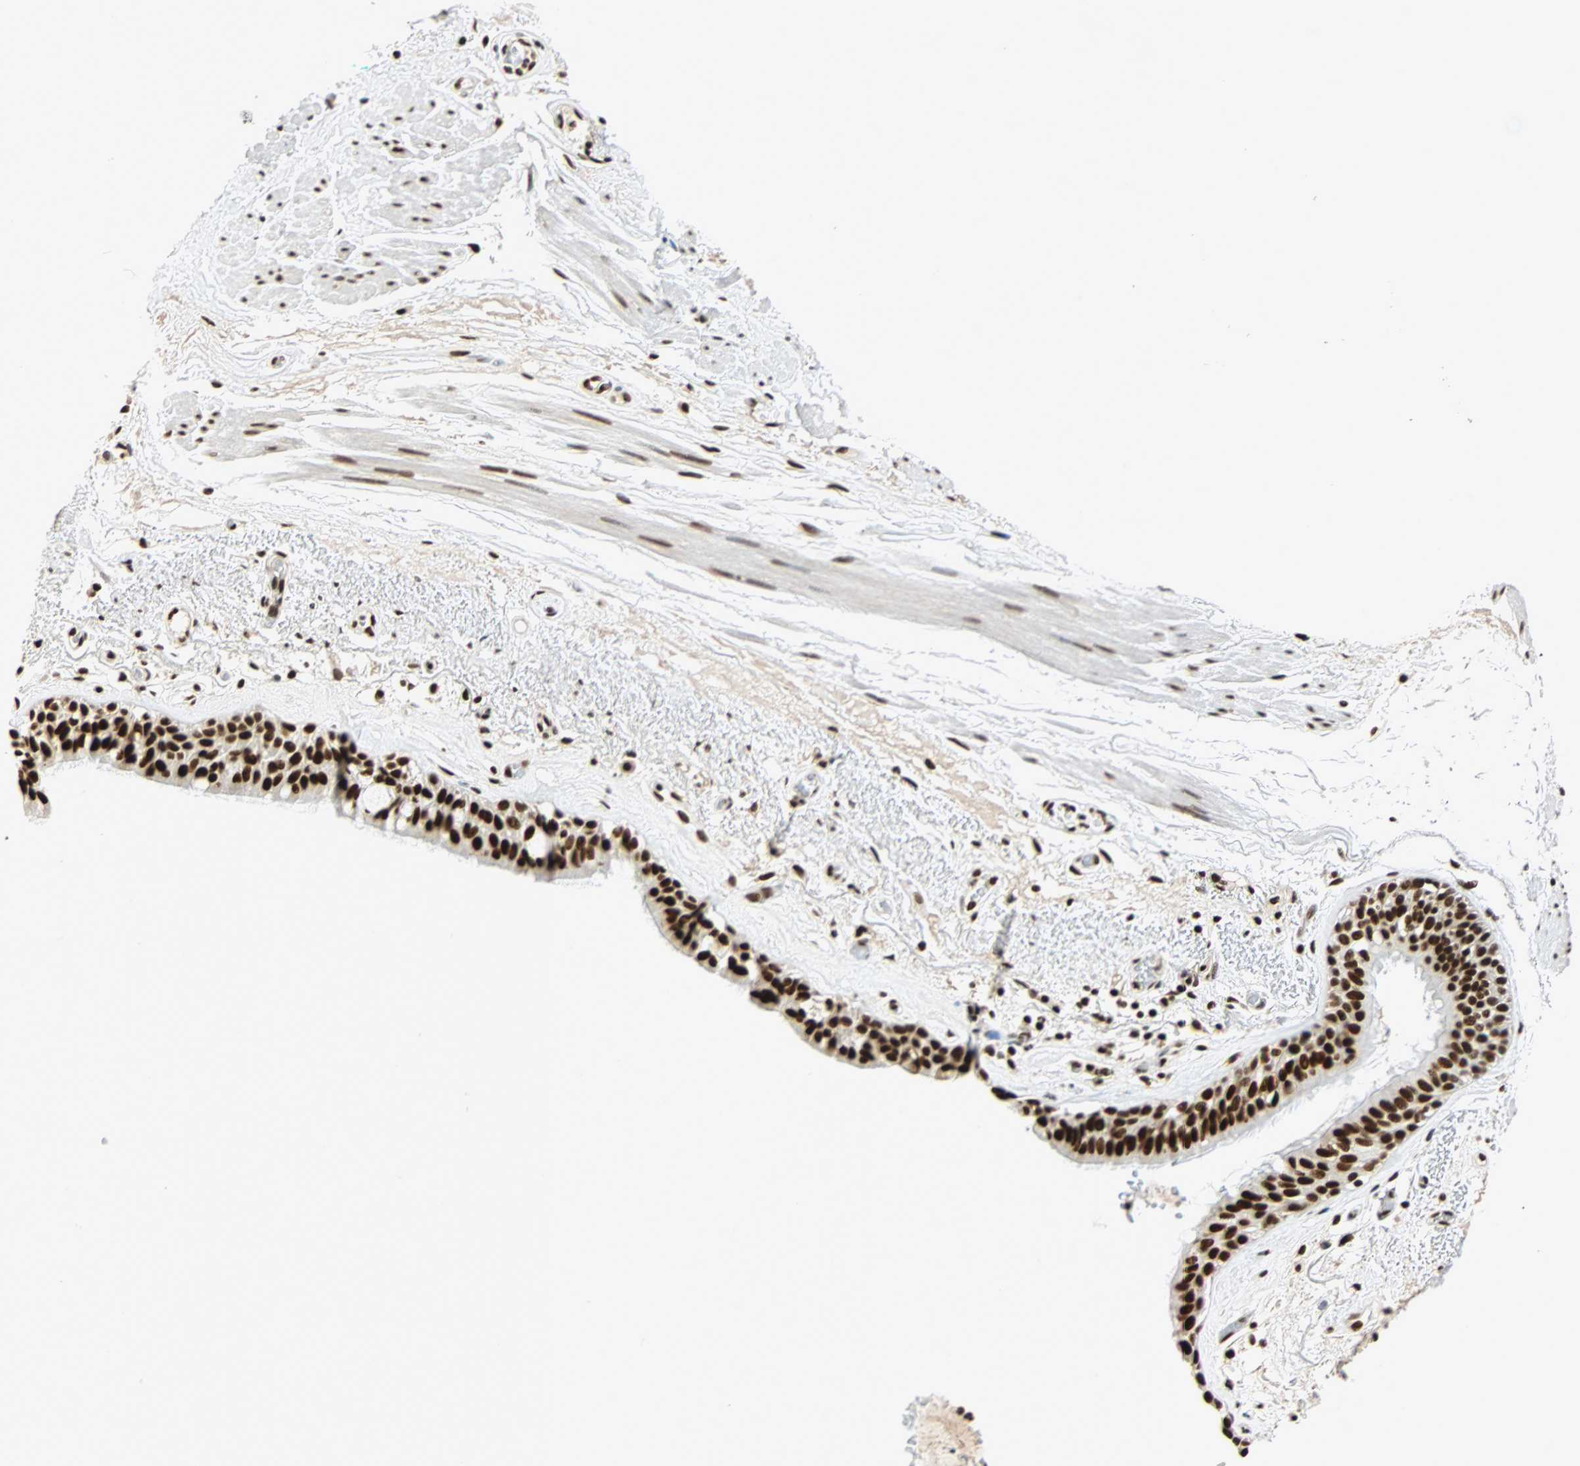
{"staining": {"intensity": "strong", "quantity": ">75%", "location": "nuclear"}, "tissue": "bronchus", "cell_type": "Respiratory epithelial cells", "image_type": "normal", "snomed": [{"axis": "morphology", "description": "Normal tissue, NOS"}, {"axis": "topography", "description": "Bronchus"}], "caption": "Strong nuclear positivity is identified in approximately >75% of respiratory epithelial cells in benign bronchus. Nuclei are stained in blue.", "gene": "CDK12", "patient": {"sex": "male", "age": 66}}